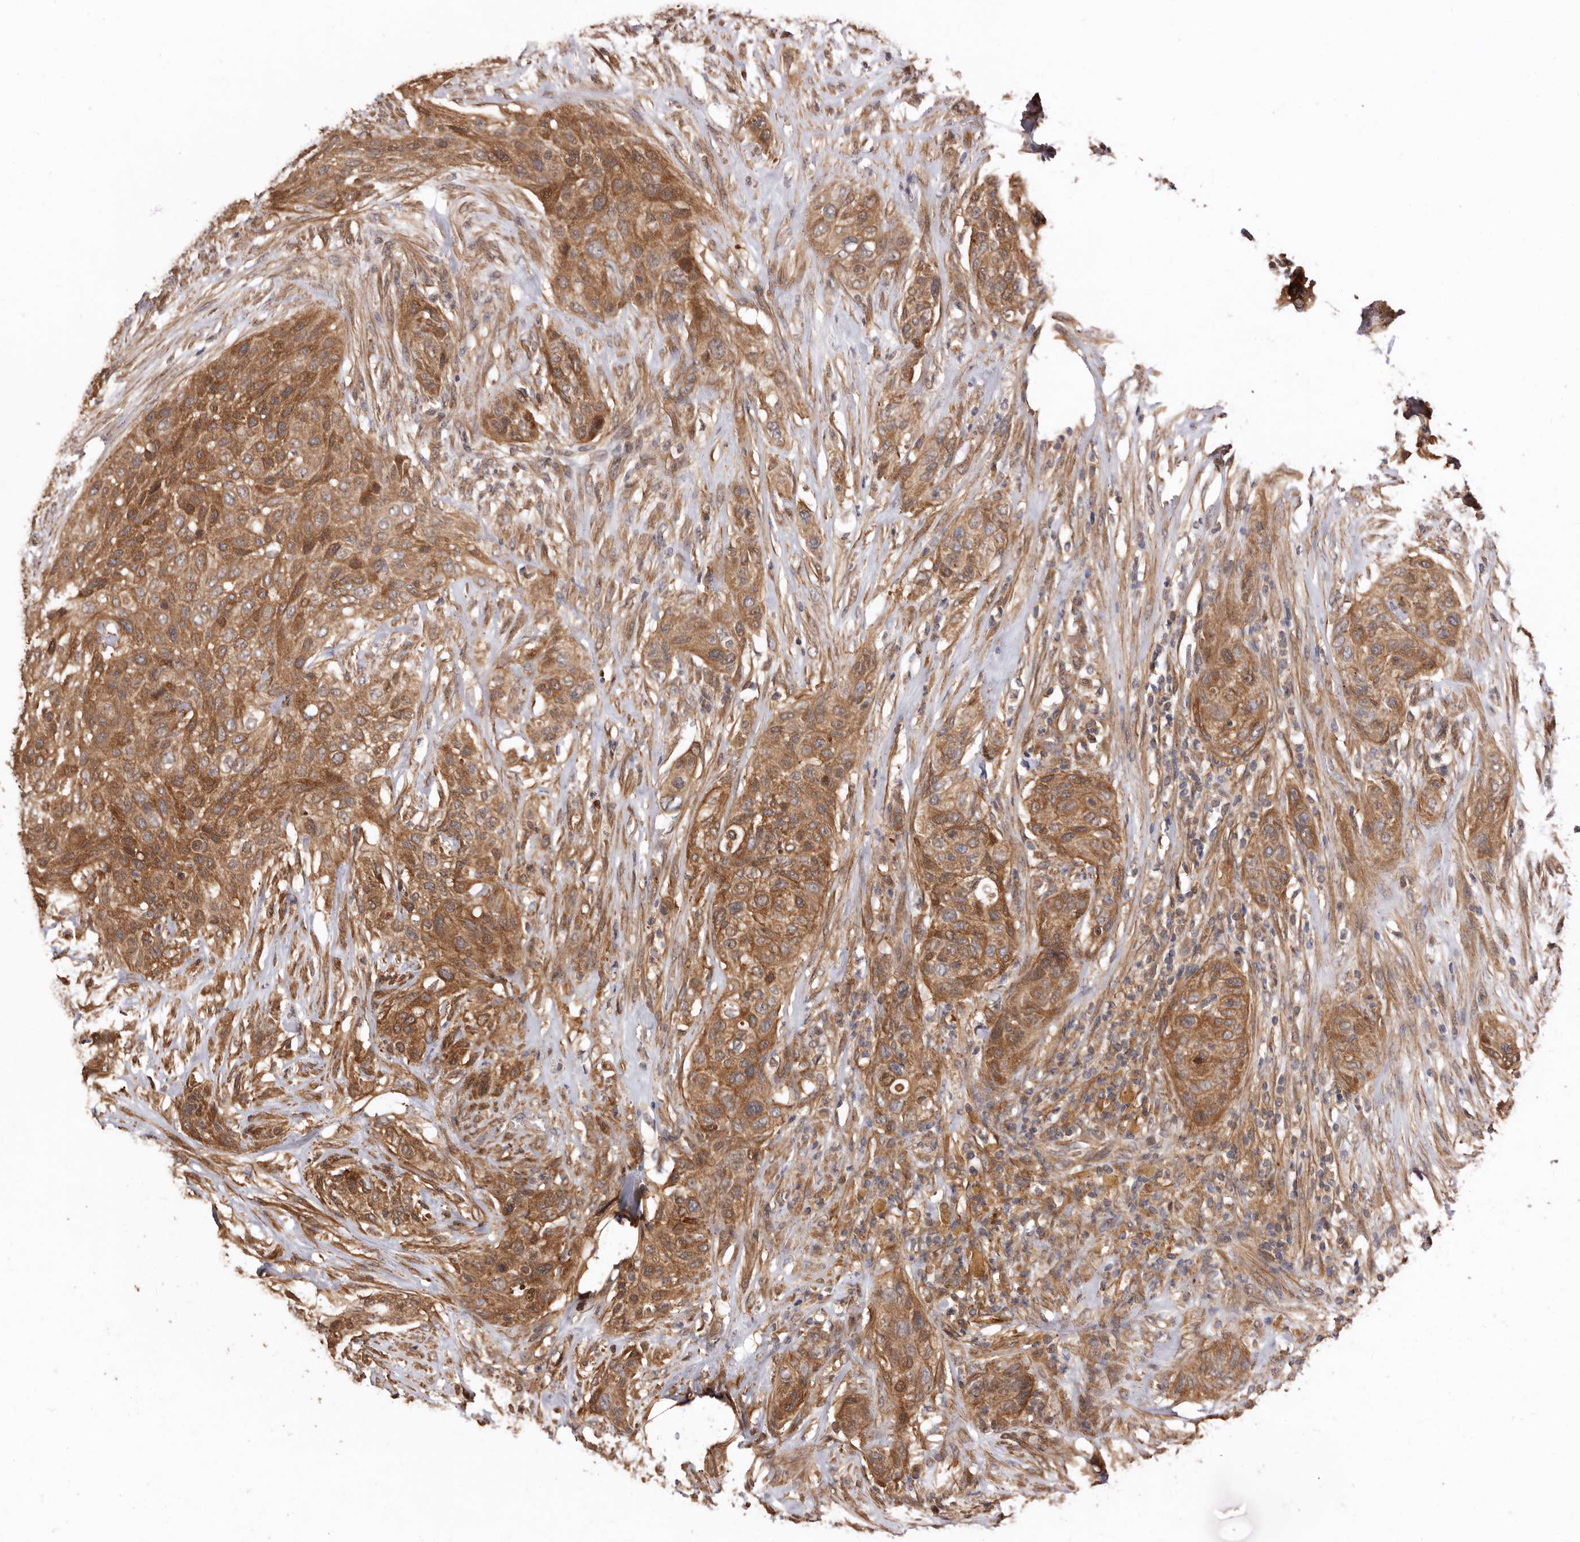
{"staining": {"intensity": "moderate", "quantity": ">75%", "location": "cytoplasmic/membranous"}, "tissue": "urothelial cancer", "cell_type": "Tumor cells", "image_type": "cancer", "snomed": [{"axis": "morphology", "description": "Urothelial carcinoma, High grade"}, {"axis": "topography", "description": "Urinary bladder"}], "caption": "Immunohistochemistry (IHC) photomicrograph of neoplastic tissue: human urothelial cancer stained using IHC displays medium levels of moderate protein expression localized specifically in the cytoplasmic/membranous of tumor cells, appearing as a cytoplasmic/membranous brown color.", "gene": "COQ8B", "patient": {"sex": "male", "age": 35}}